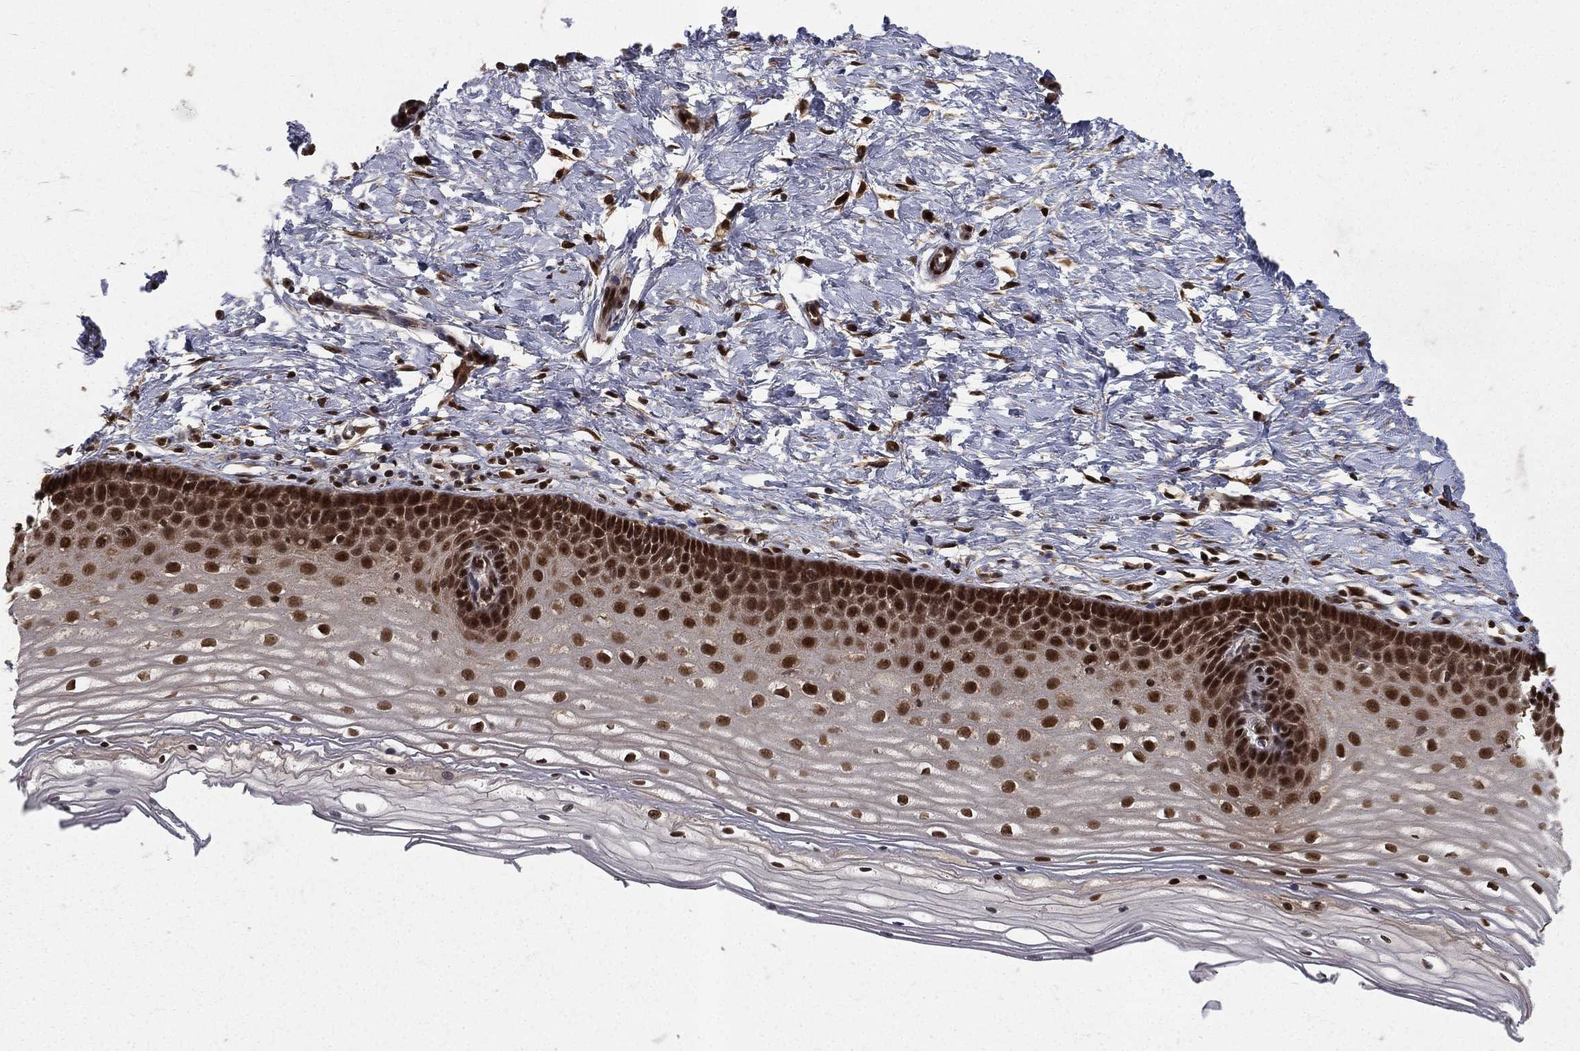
{"staining": {"intensity": "strong", "quantity": ">75%", "location": "nuclear"}, "tissue": "cervix", "cell_type": "Glandular cells", "image_type": "normal", "snomed": [{"axis": "morphology", "description": "Normal tissue, NOS"}, {"axis": "topography", "description": "Cervix"}], "caption": "Immunohistochemical staining of normal cervix shows high levels of strong nuclear expression in approximately >75% of glandular cells.", "gene": "COPS4", "patient": {"sex": "female", "age": 37}}